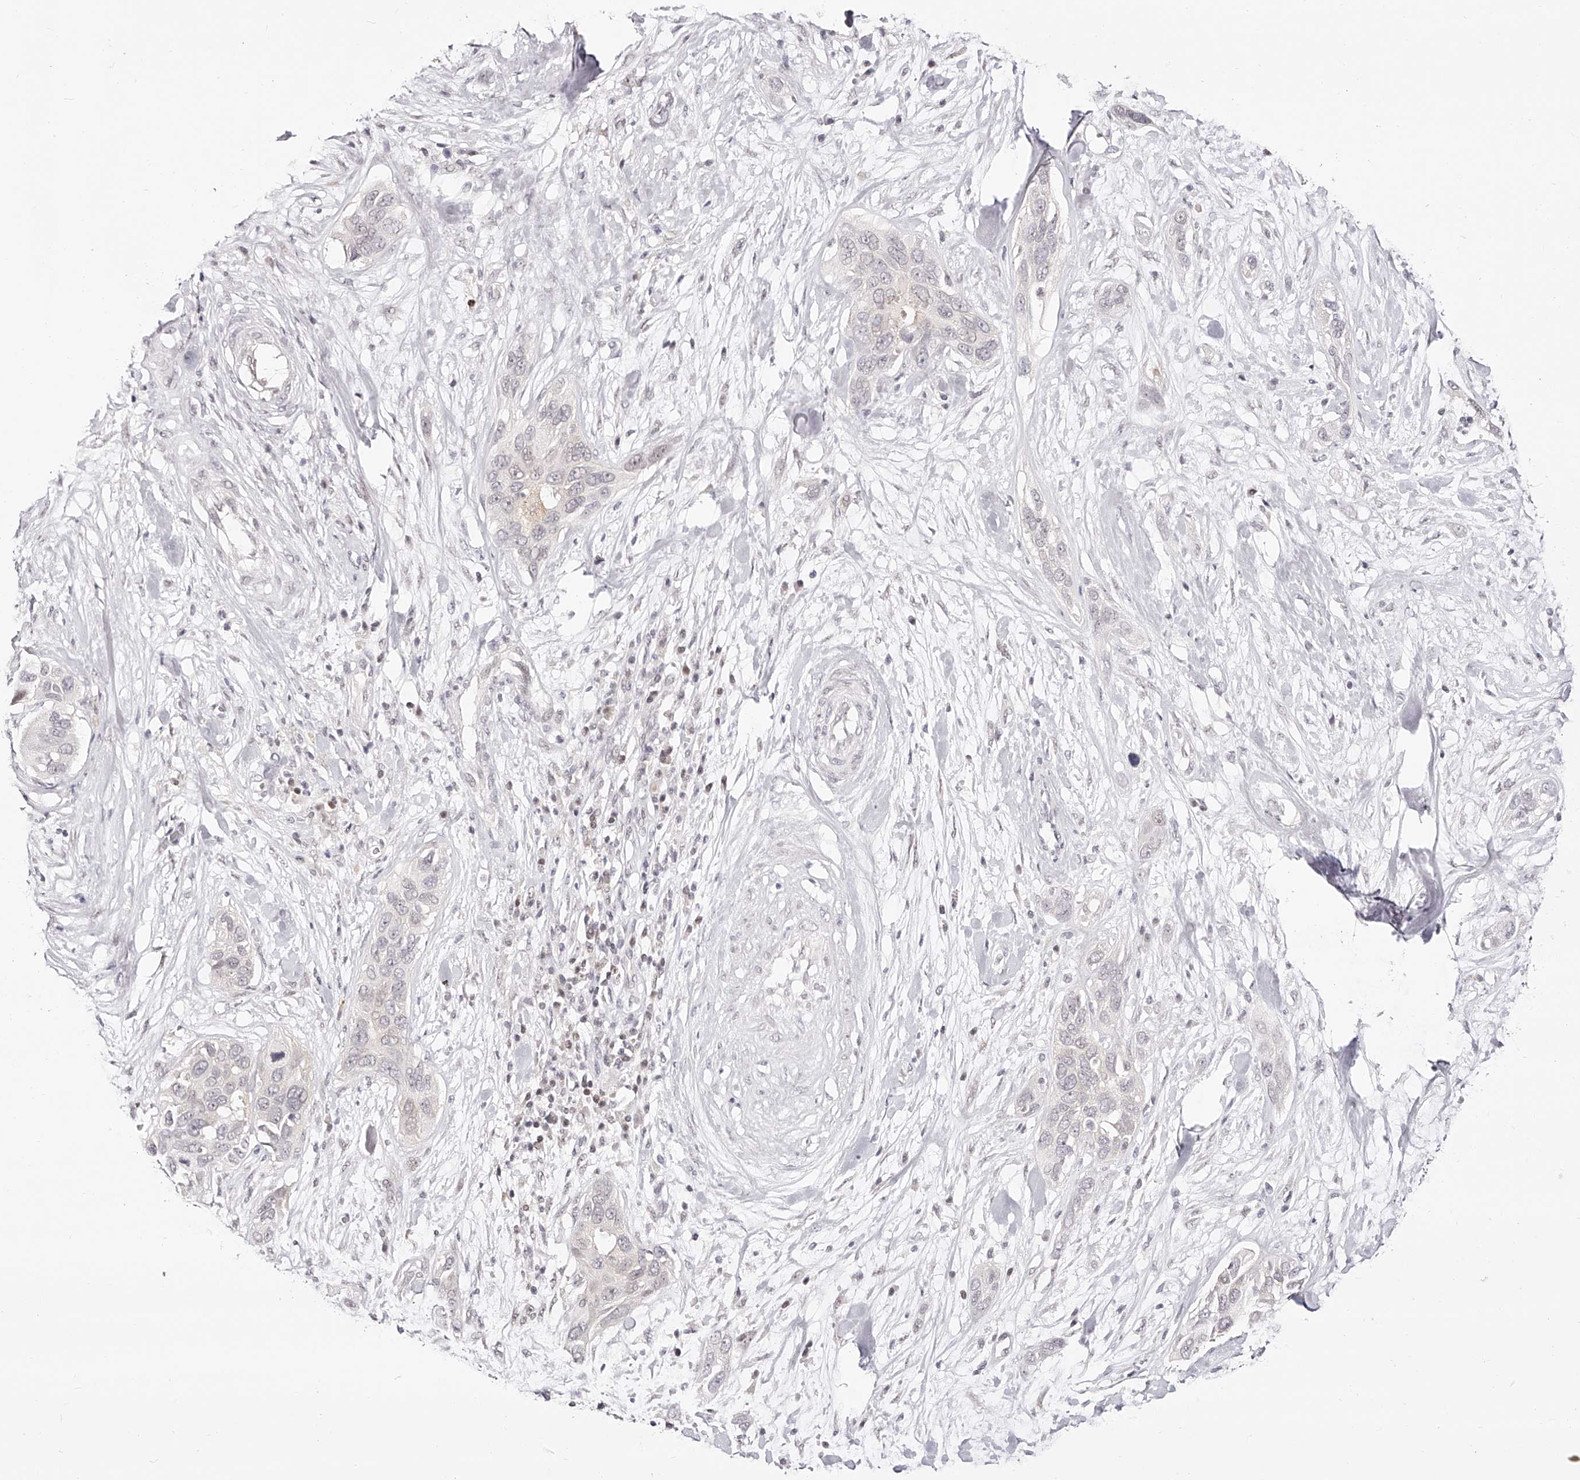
{"staining": {"intensity": "negative", "quantity": "none", "location": "none"}, "tissue": "pancreatic cancer", "cell_type": "Tumor cells", "image_type": "cancer", "snomed": [{"axis": "morphology", "description": "Adenocarcinoma, NOS"}, {"axis": "topography", "description": "Pancreas"}], "caption": "Pancreatic adenocarcinoma was stained to show a protein in brown. There is no significant expression in tumor cells.", "gene": "USF3", "patient": {"sex": "female", "age": 60}}